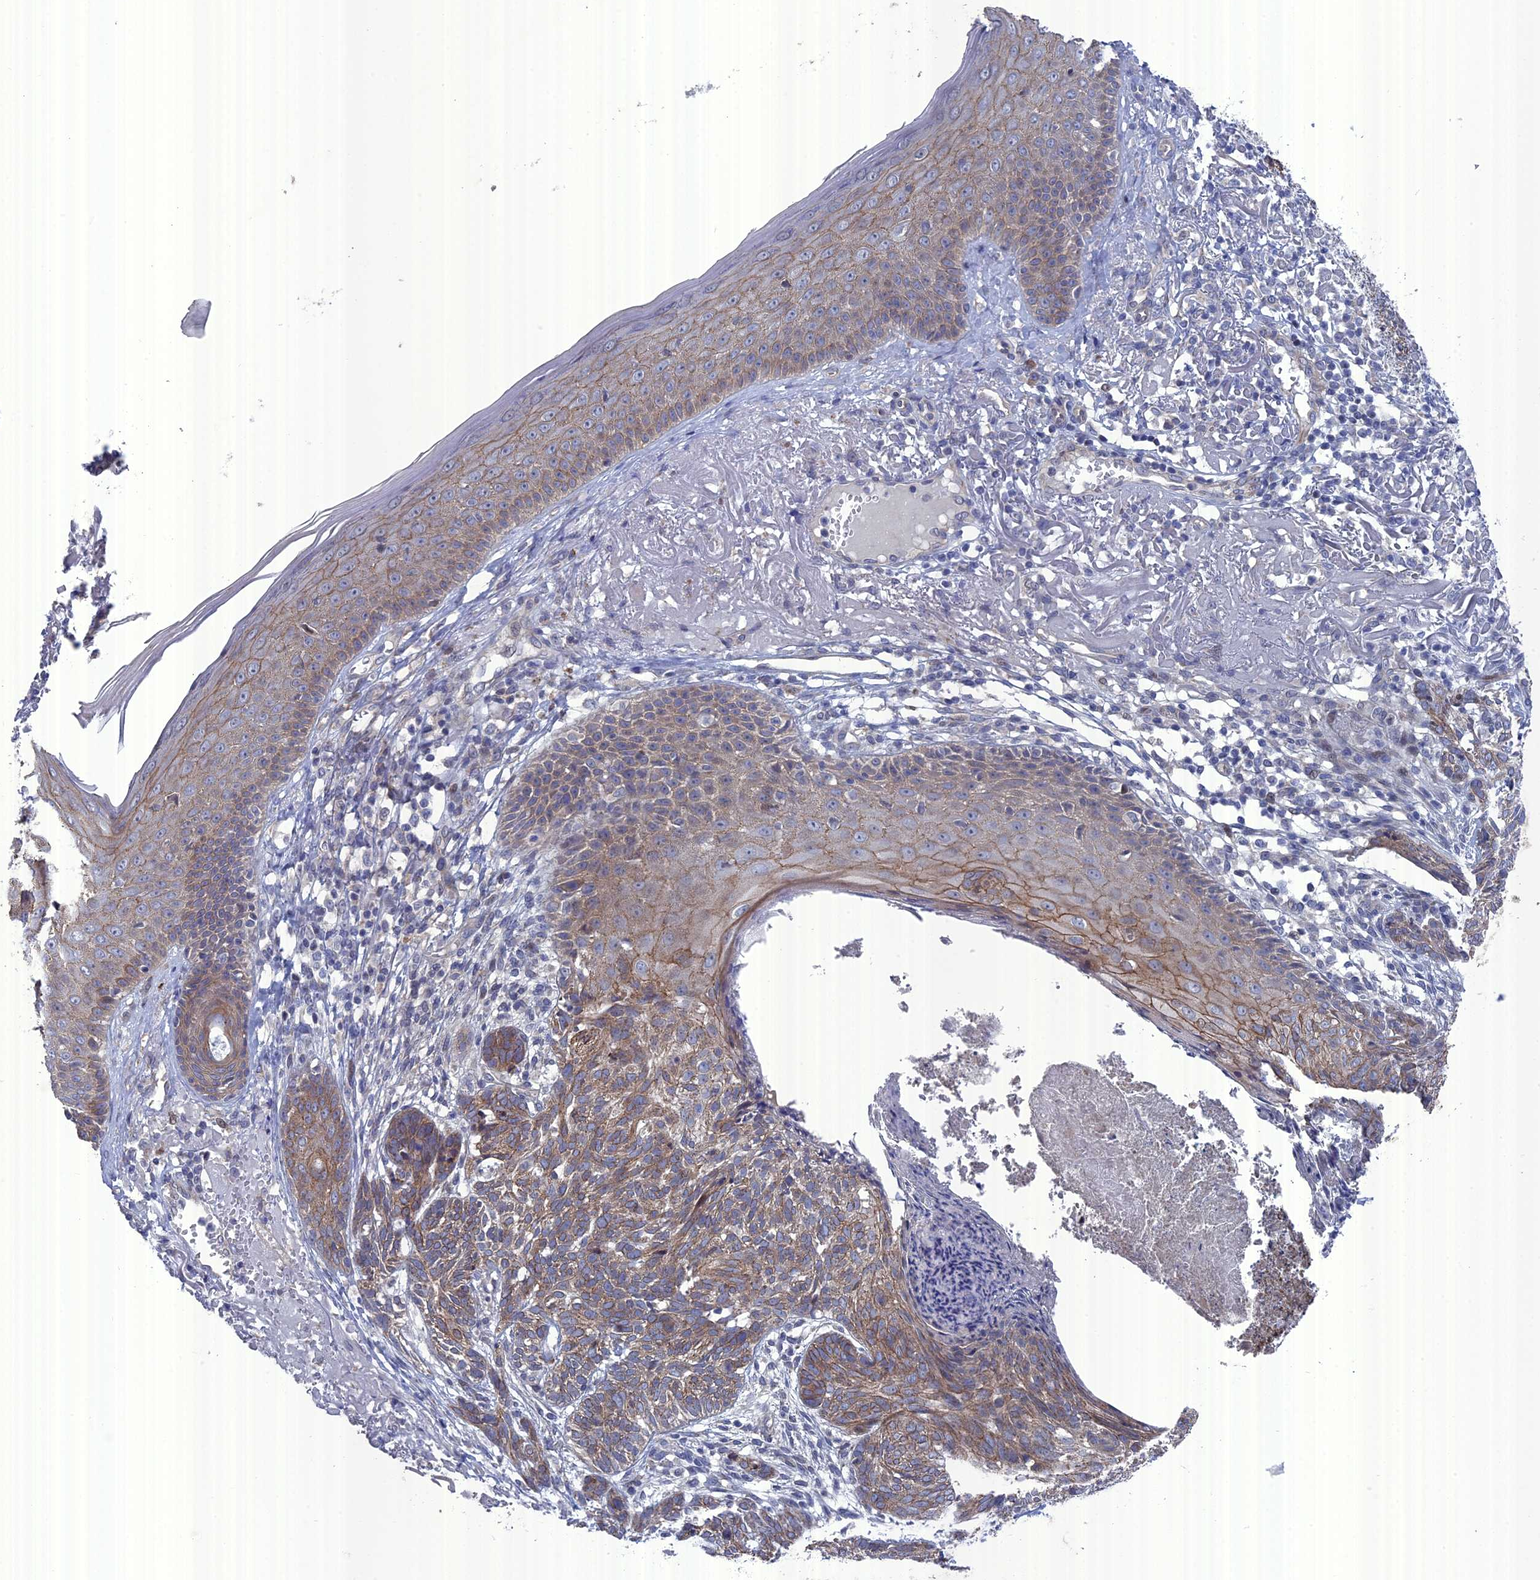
{"staining": {"intensity": "moderate", "quantity": ">75%", "location": "cytoplasmic/membranous"}, "tissue": "skin cancer", "cell_type": "Tumor cells", "image_type": "cancer", "snomed": [{"axis": "morphology", "description": "Normal tissue, NOS"}, {"axis": "morphology", "description": "Basal cell carcinoma"}, {"axis": "topography", "description": "Skin"}], "caption": "Protein staining shows moderate cytoplasmic/membranous positivity in approximately >75% of tumor cells in skin basal cell carcinoma.", "gene": "TMEM161A", "patient": {"sex": "male", "age": 66}}